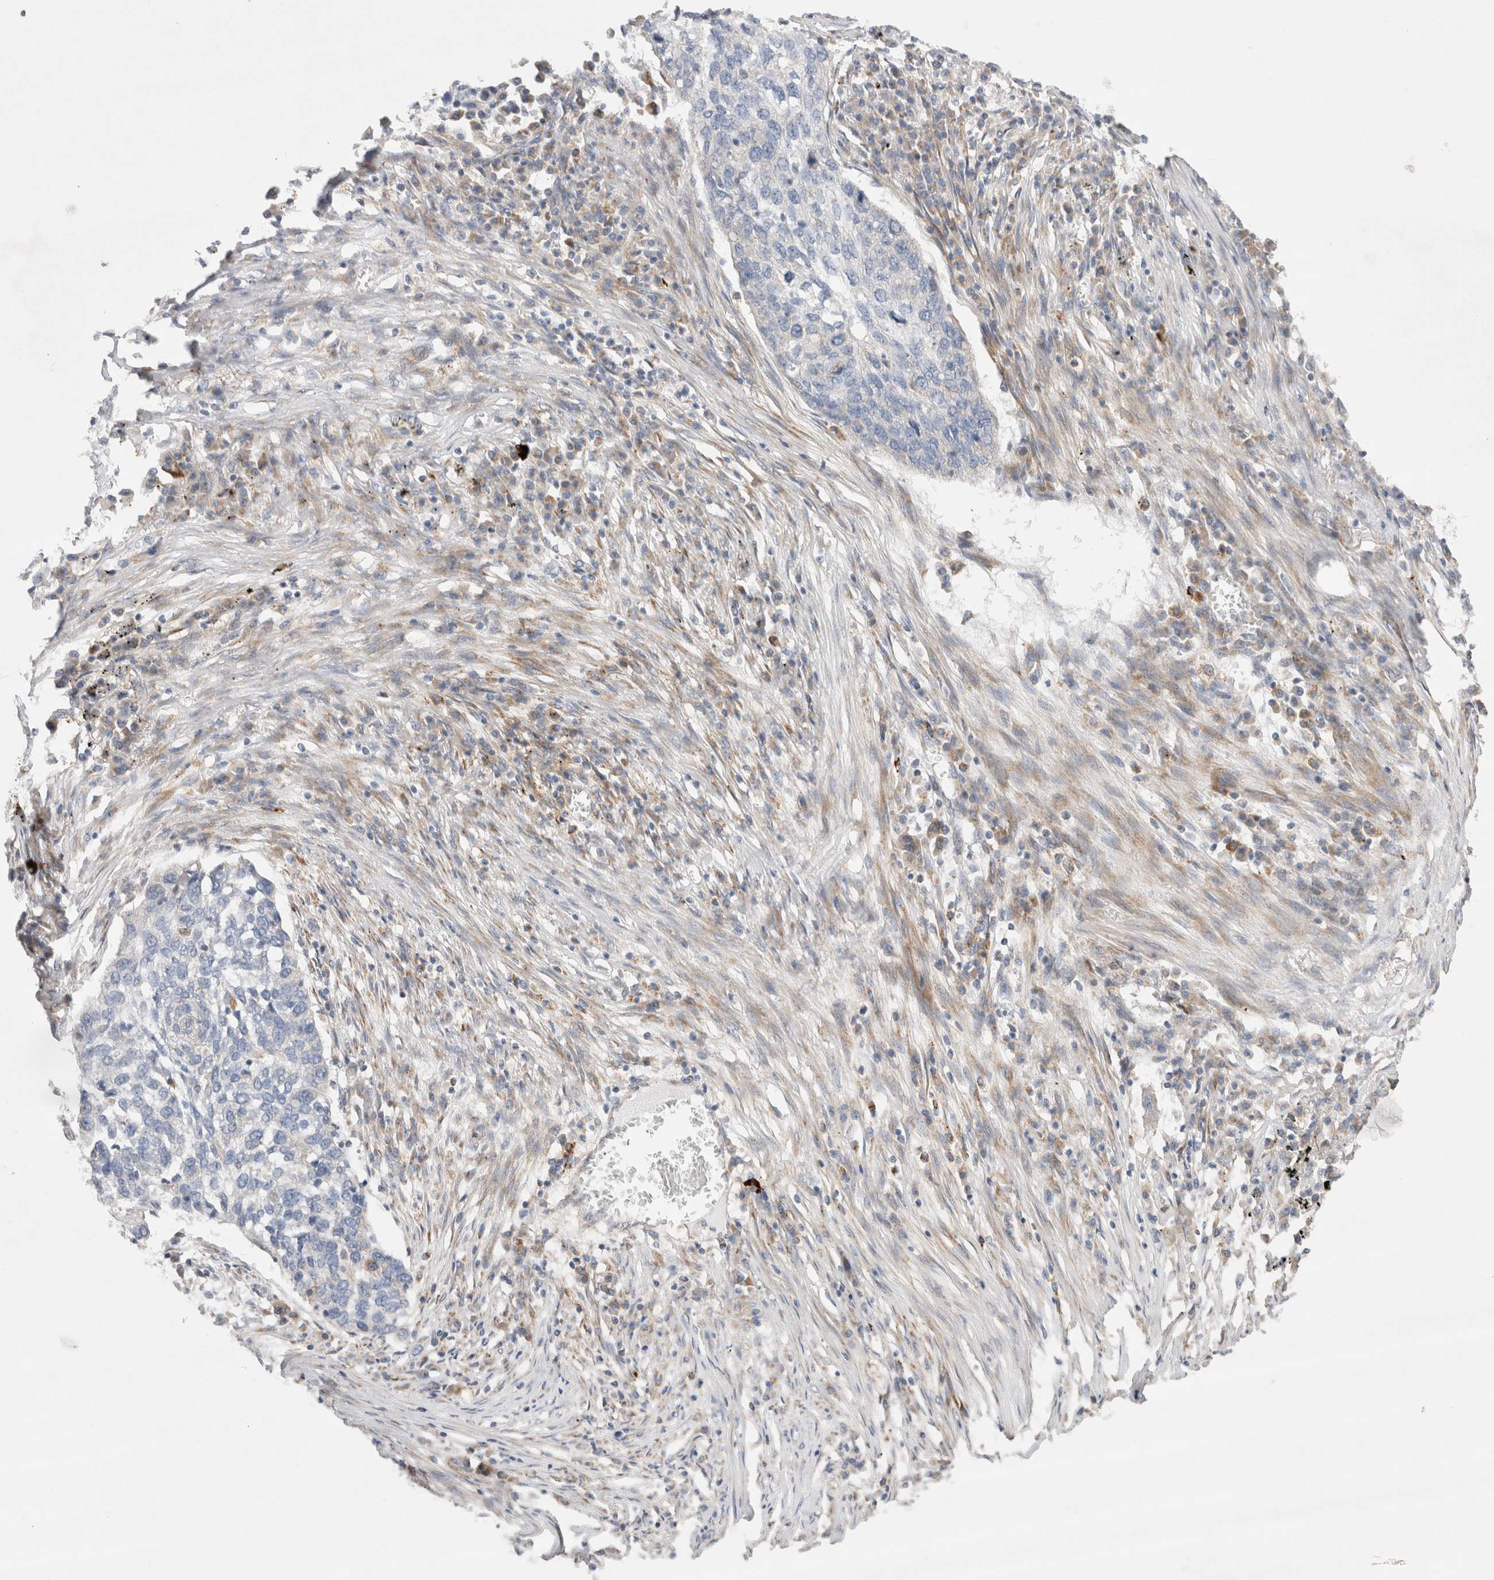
{"staining": {"intensity": "negative", "quantity": "none", "location": "none"}, "tissue": "lung cancer", "cell_type": "Tumor cells", "image_type": "cancer", "snomed": [{"axis": "morphology", "description": "Squamous cell carcinoma, NOS"}, {"axis": "topography", "description": "Lung"}], "caption": "High magnification brightfield microscopy of lung squamous cell carcinoma stained with DAB (brown) and counterstained with hematoxylin (blue): tumor cells show no significant staining.", "gene": "TBC1D16", "patient": {"sex": "female", "age": 63}}